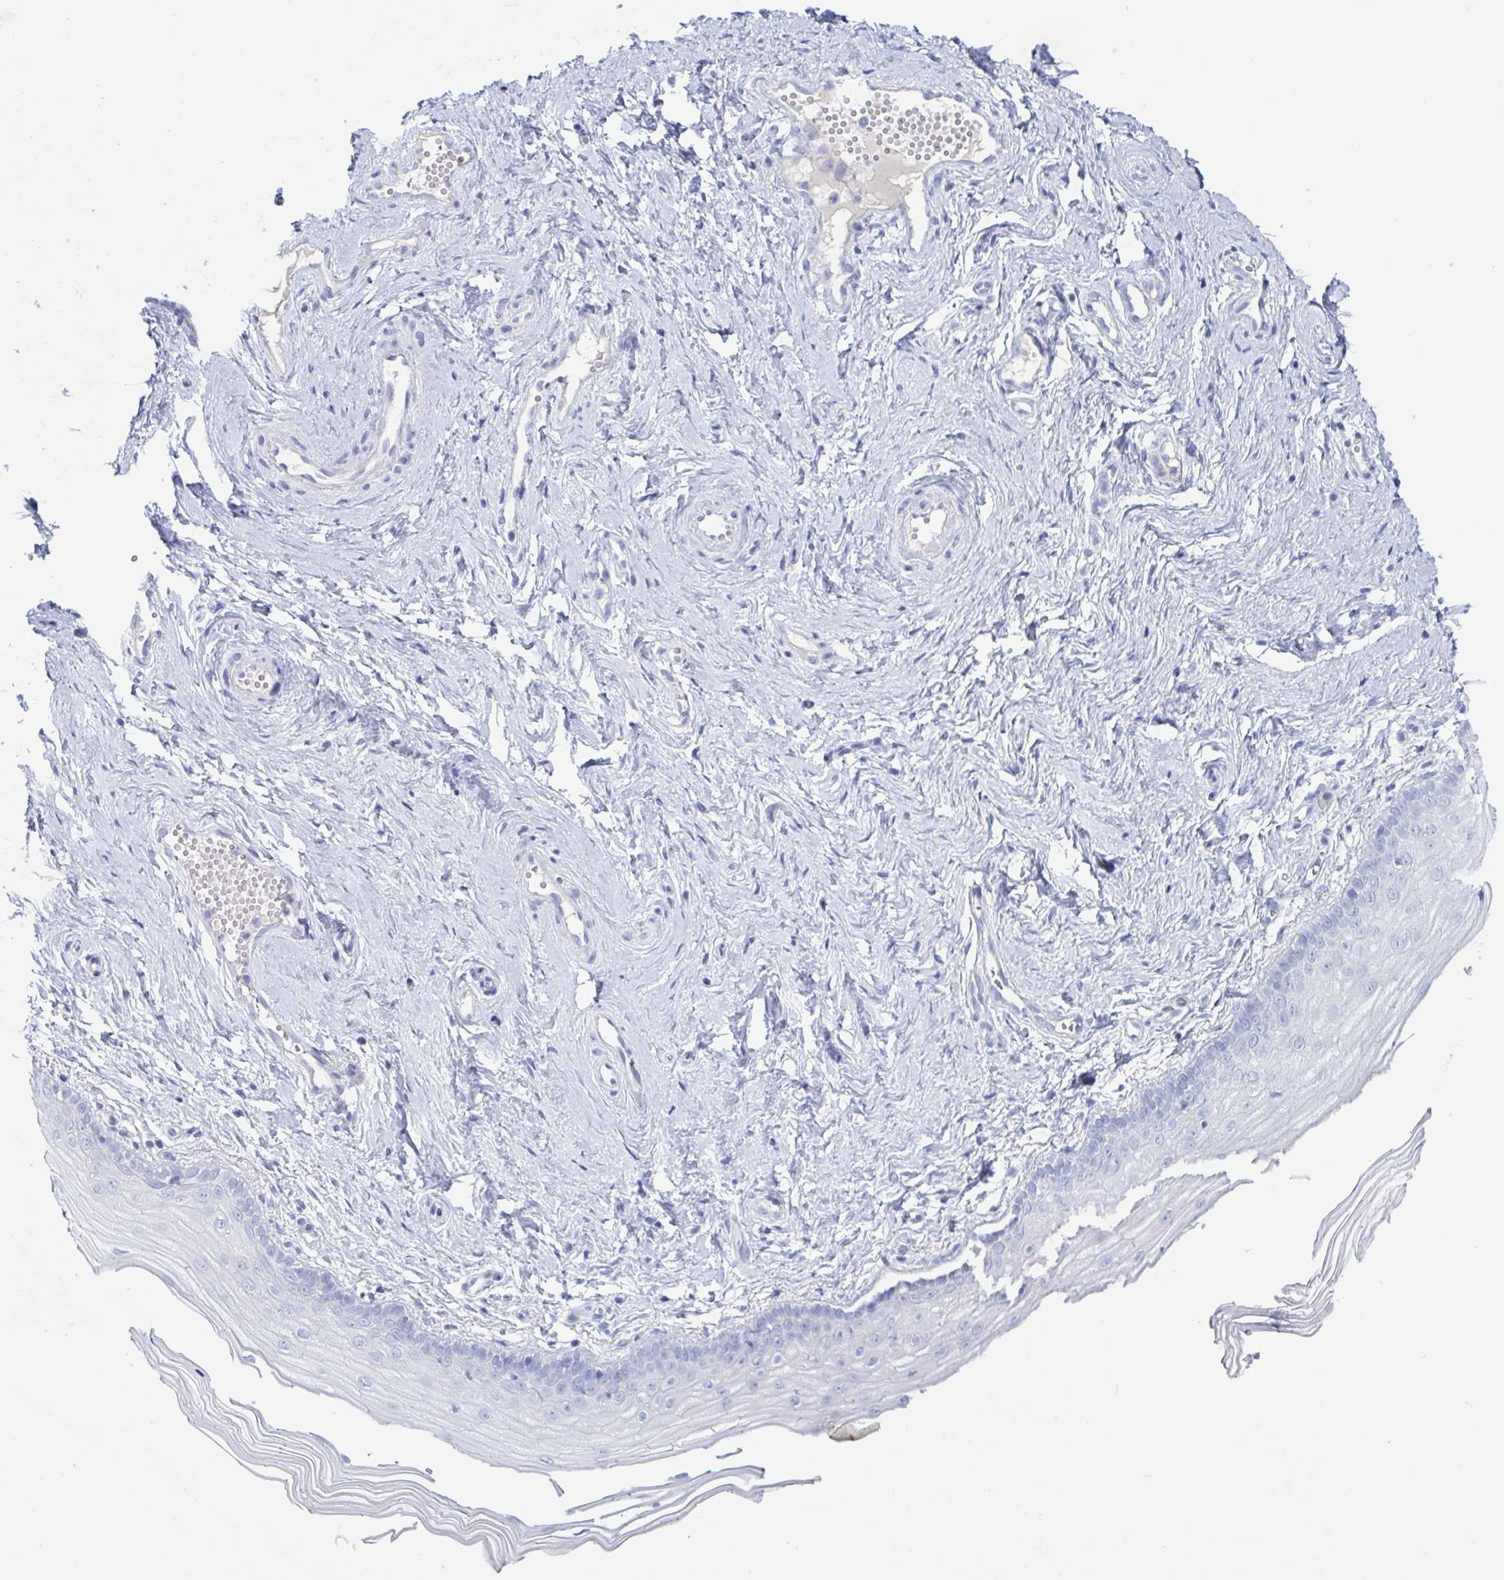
{"staining": {"intensity": "negative", "quantity": "none", "location": "none"}, "tissue": "vagina", "cell_type": "Squamous epithelial cells", "image_type": "normal", "snomed": [{"axis": "morphology", "description": "Normal tissue, NOS"}, {"axis": "topography", "description": "Vagina"}], "caption": "DAB immunohistochemical staining of unremarkable human vagina displays no significant positivity in squamous epithelial cells. The staining was performed using DAB to visualize the protein expression in brown, while the nuclei were stained in blue with hematoxylin (Magnification: 20x).", "gene": "DPEP3", "patient": {"sex": "female", "age": 38}}